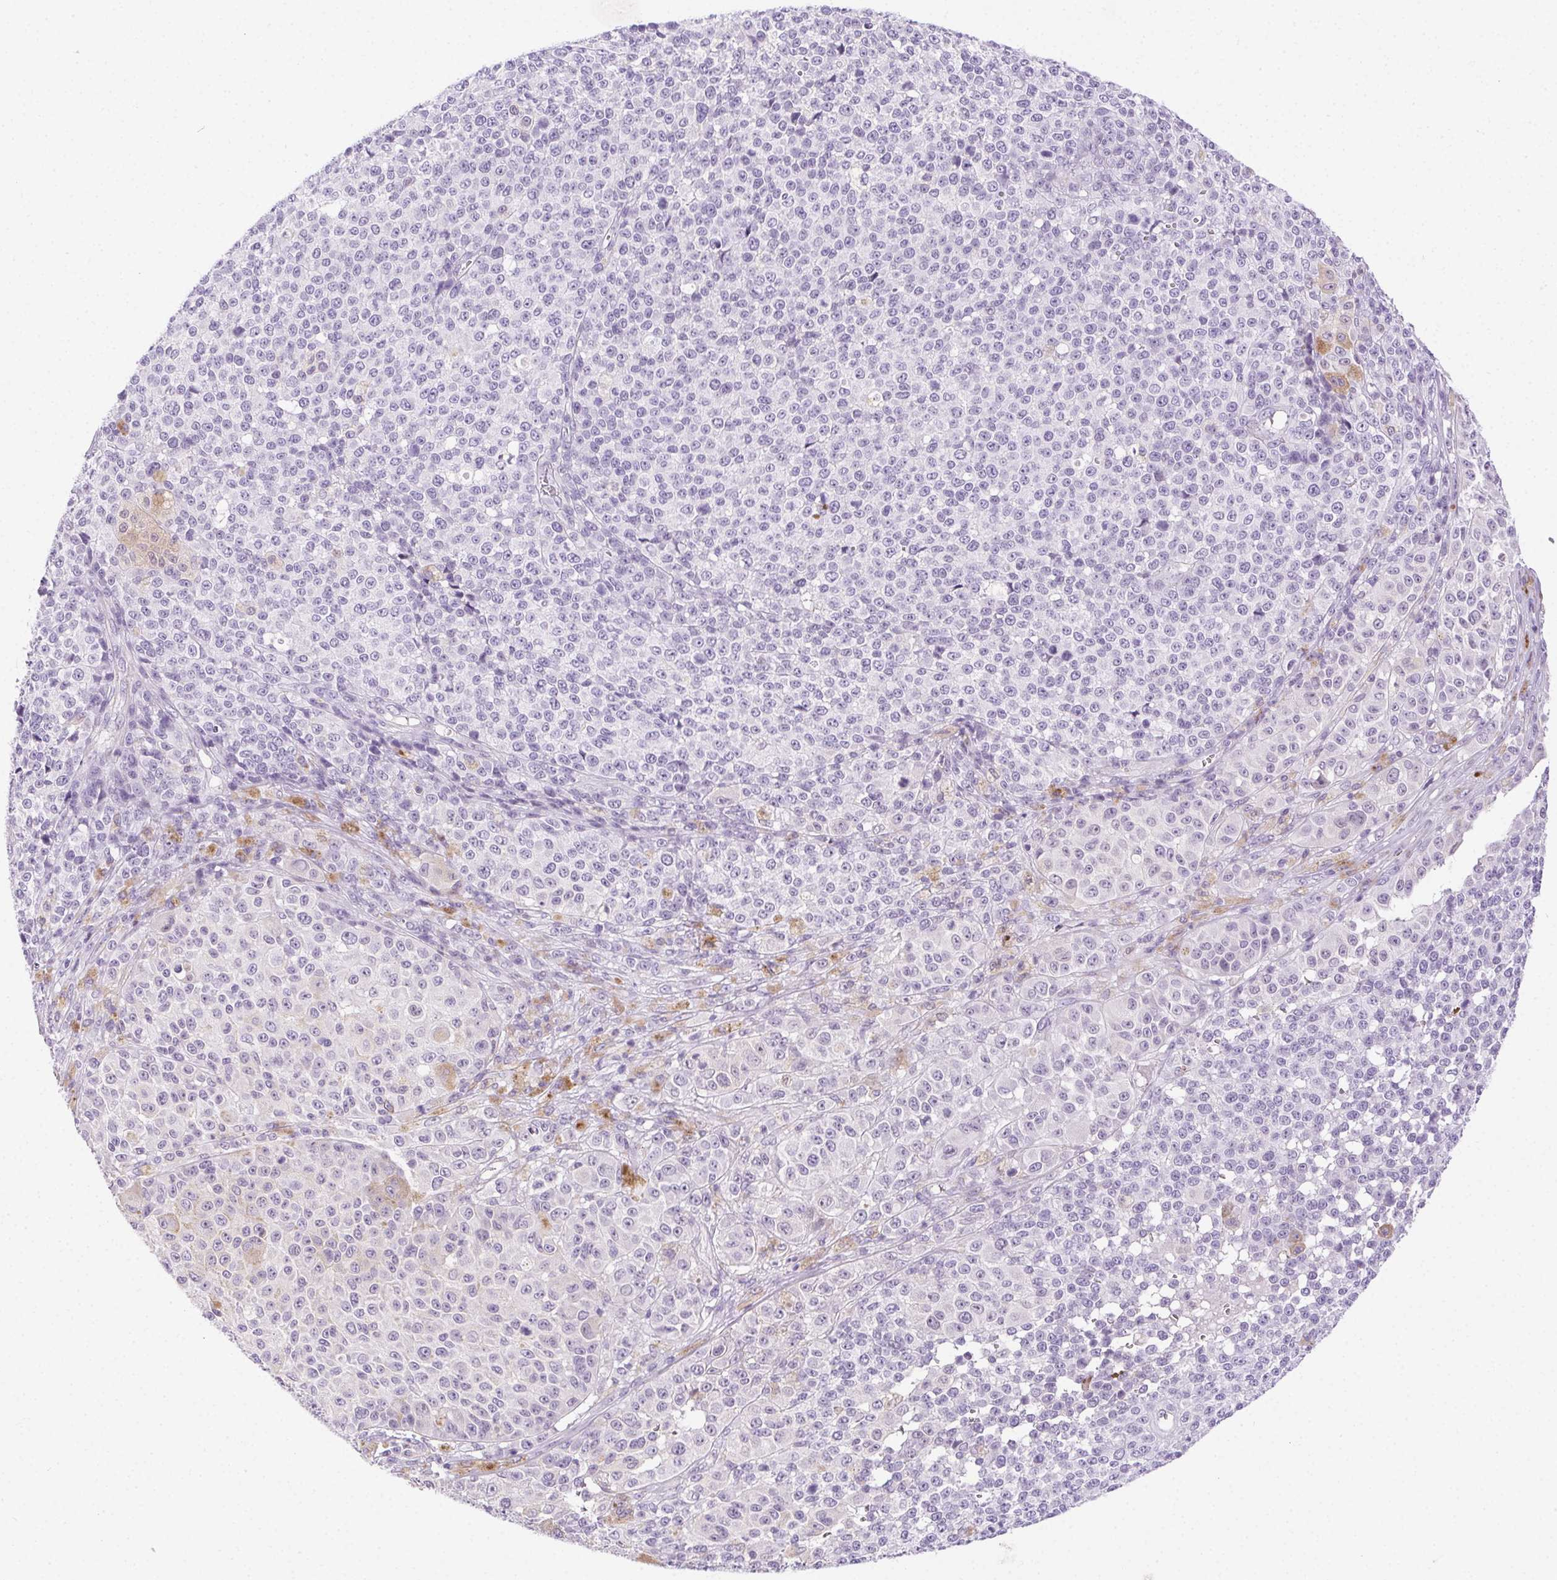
{"staining": {"intensity": "negative", "quantity": "none", "location": "none"}, "tissue": "melanoma", "cell_type": "Tumor cells", "image_type": "cancer", "snomed": [{"axis": "morphology", "description": "Malignant melanoma, NOS"}, {"axis": "topography", "description": "Skin"}], "caption": "Tumor cells are negative for protein expression in human melanoma.", "gene": "C20orf85", "patient": {"sex": "female", "age": 58}}